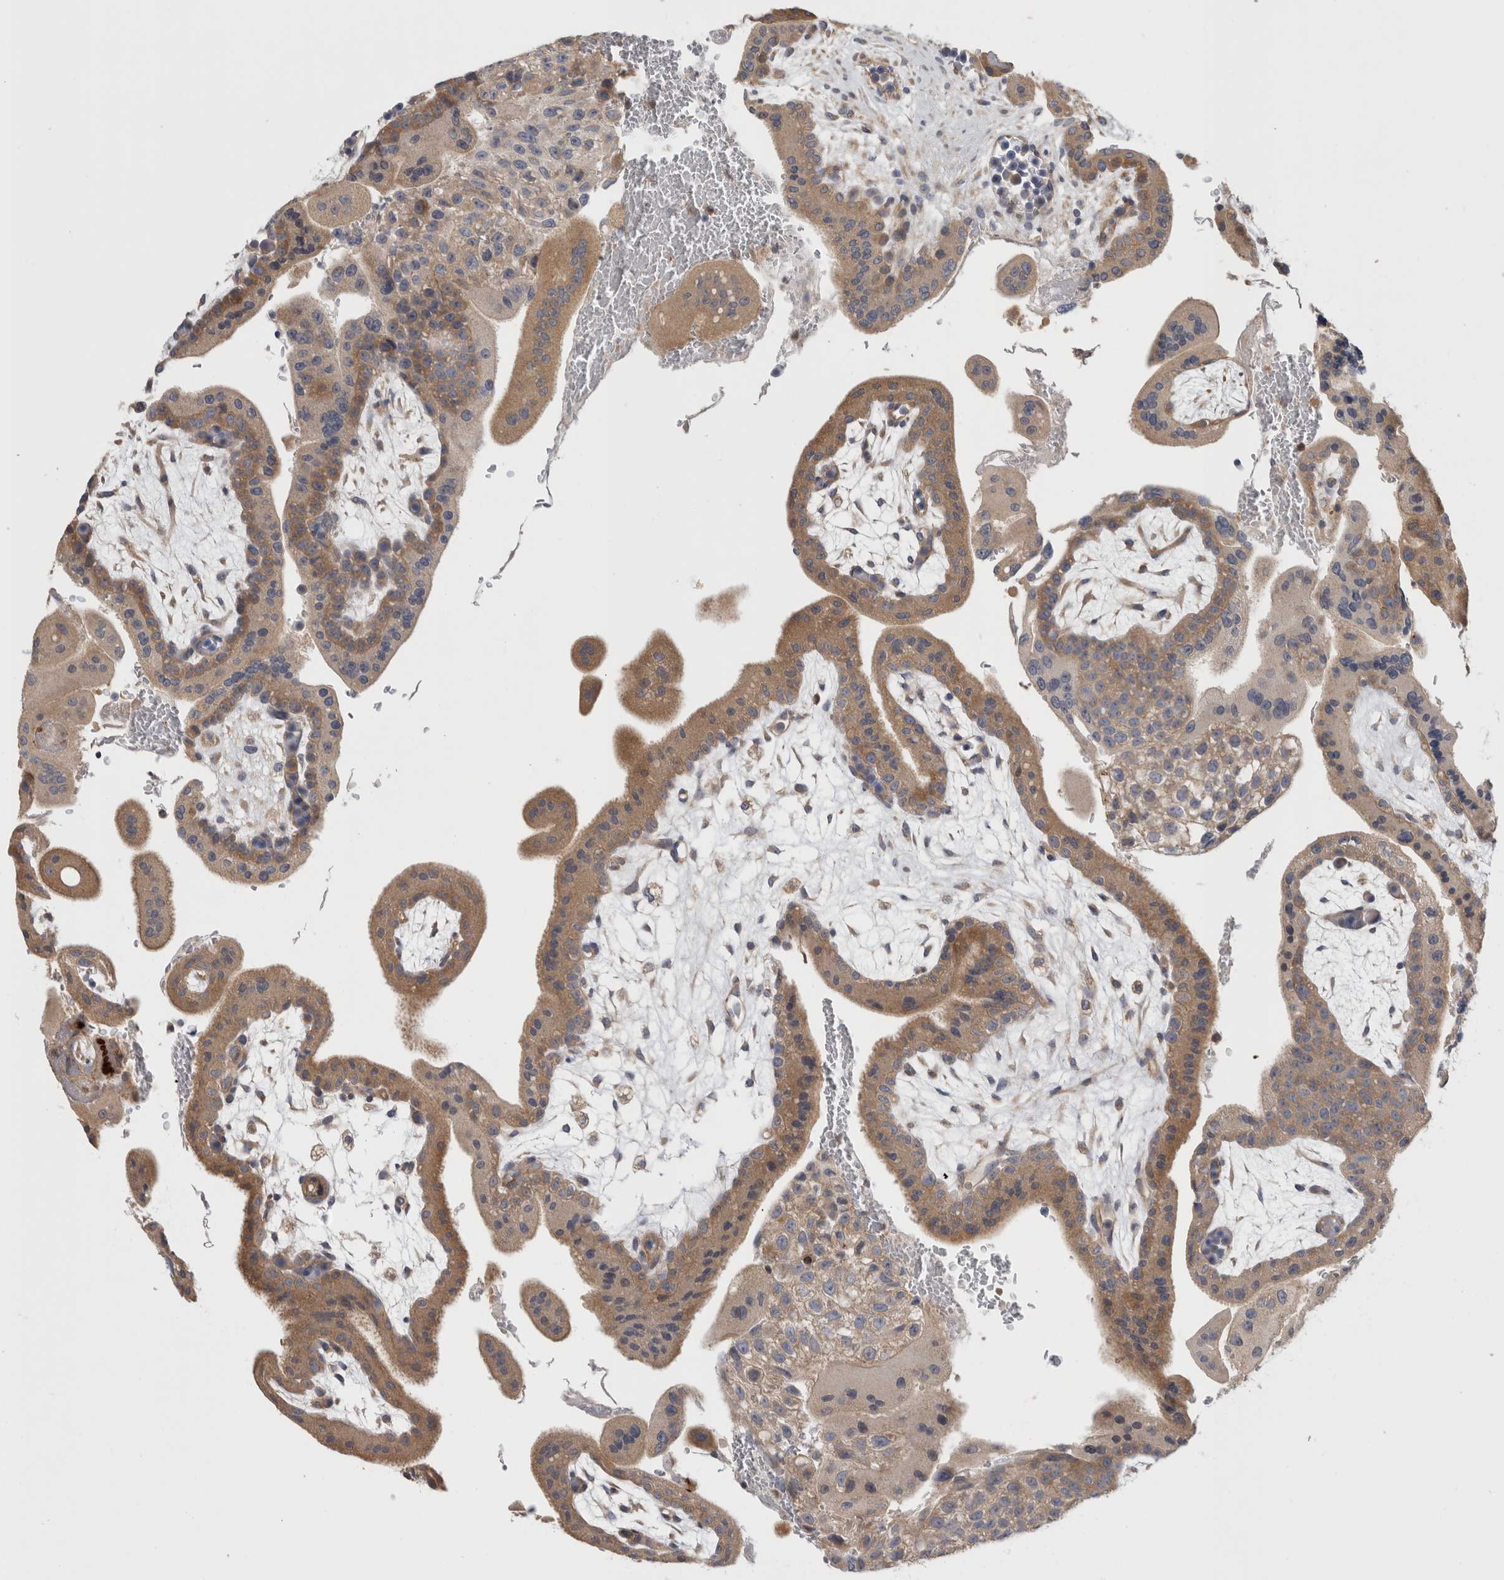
{"staining": {"intensity": "moderate", "quantity": ">75%", "location": "cytoplasmic/membranous"}, "tissue": "placenta", "cell_type": "Decidual cells", "image_type": "normal", "snomed": [{"axis": "morphology", "description": "Normal tissue, NOS"}, {"axis": "topography", "description": "Placenta"}], "caption": "Placenta stained with immunohistochemistry (IHC) demonstrates moderate cytoplasmic/membranous staining in about >75% of decidual cells.", "gene": "GRIK2", "patient": {"sex": "female", "age": 35}}